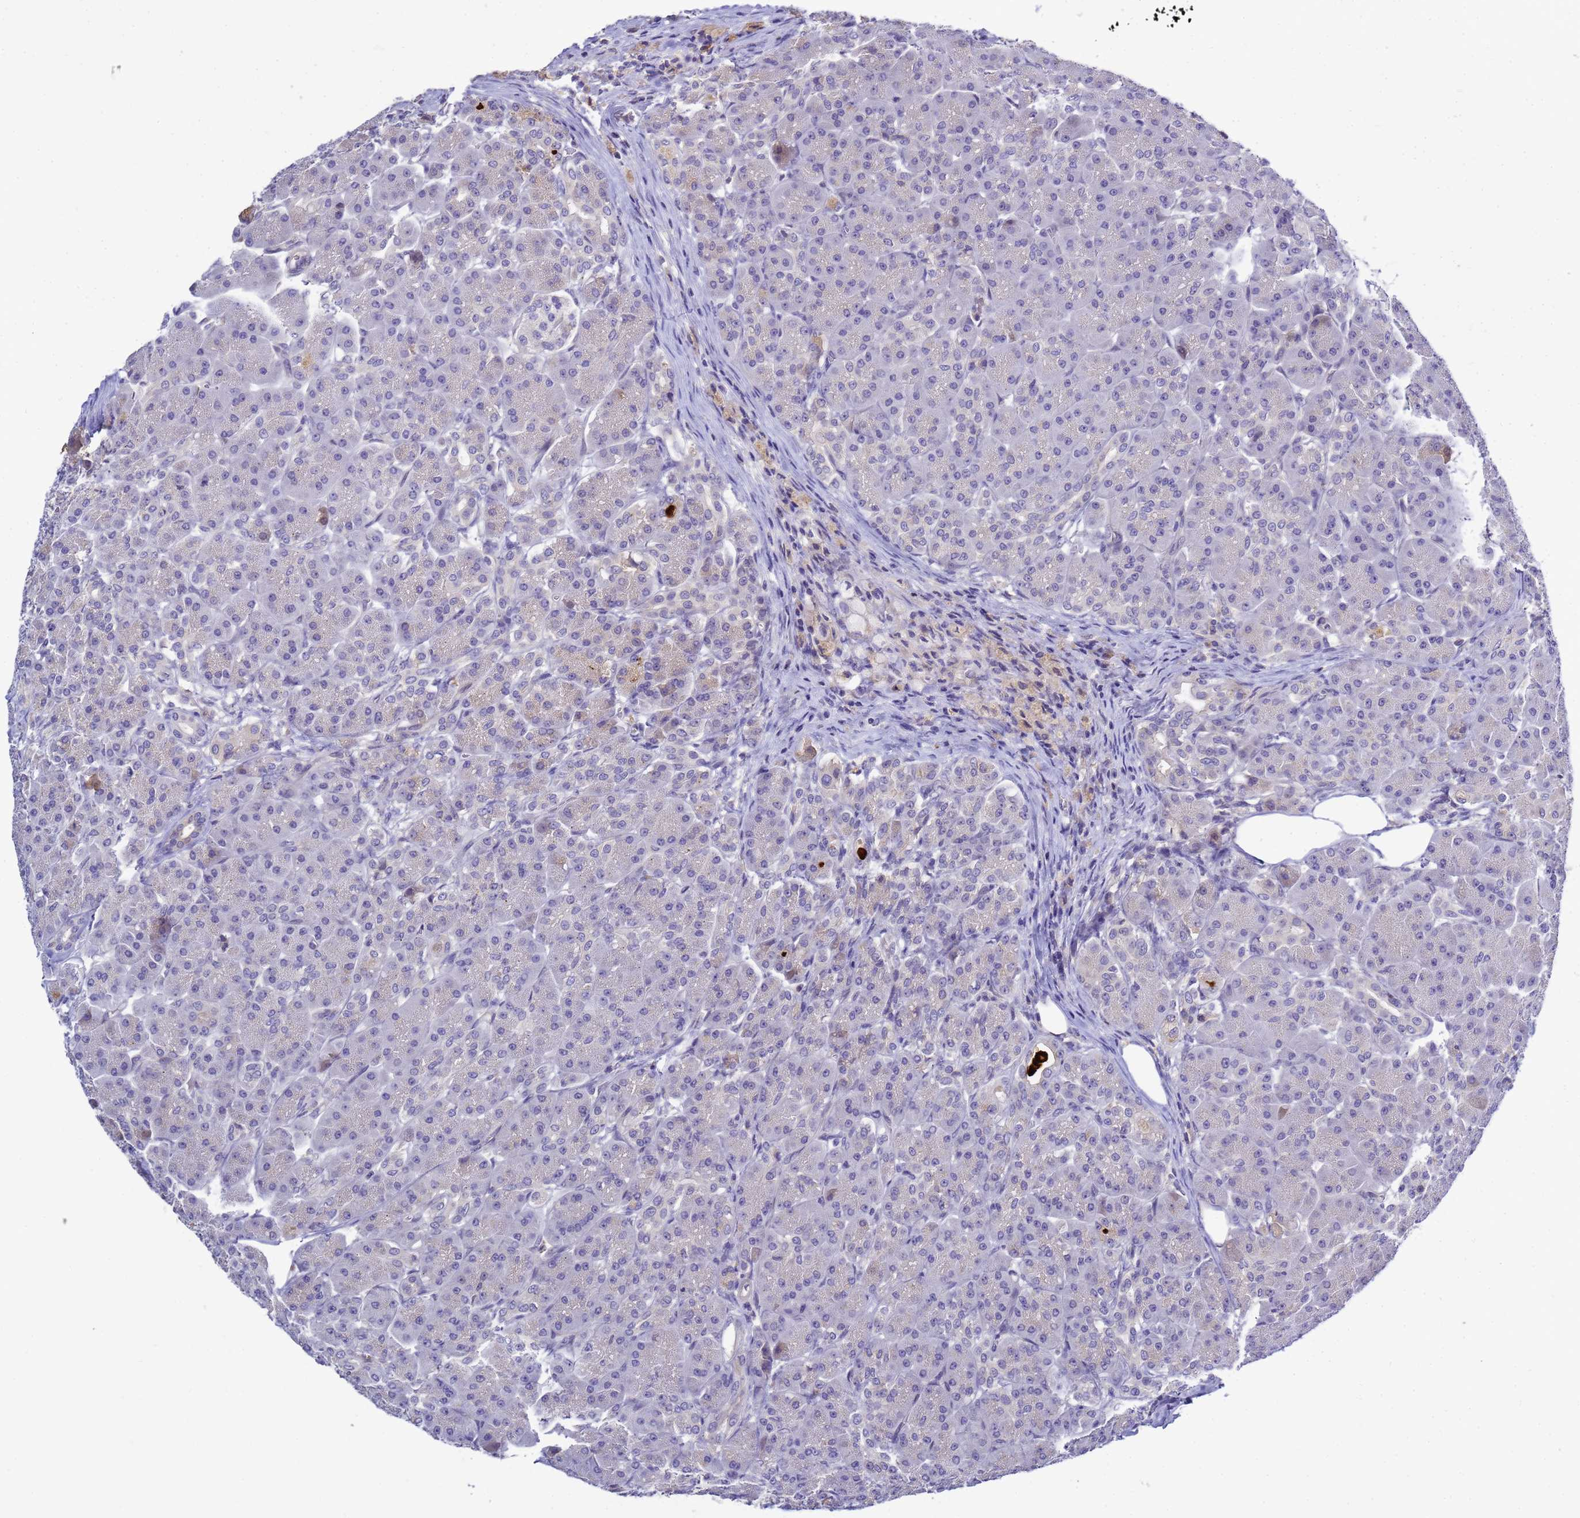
{"staining": {"intensity": "weak", "quantity": "<25%", "location": "cytoplasmic/membranous"}, "tissue": "pancreas", "cell_type": "Exocrine glandular cells", "image_type": "normal", "snomed": [{"axis": "morphology", "description": "Normal tissue, NOS"}, {"axis": "topography", "description": "Pancreas"}], "caption": "Pancreas was stained to show a protein in brown. There is no significant positivity in exocrine glandular cells.", "gene": "TBCD", "patient": {"sex": "male", "age": 63}}